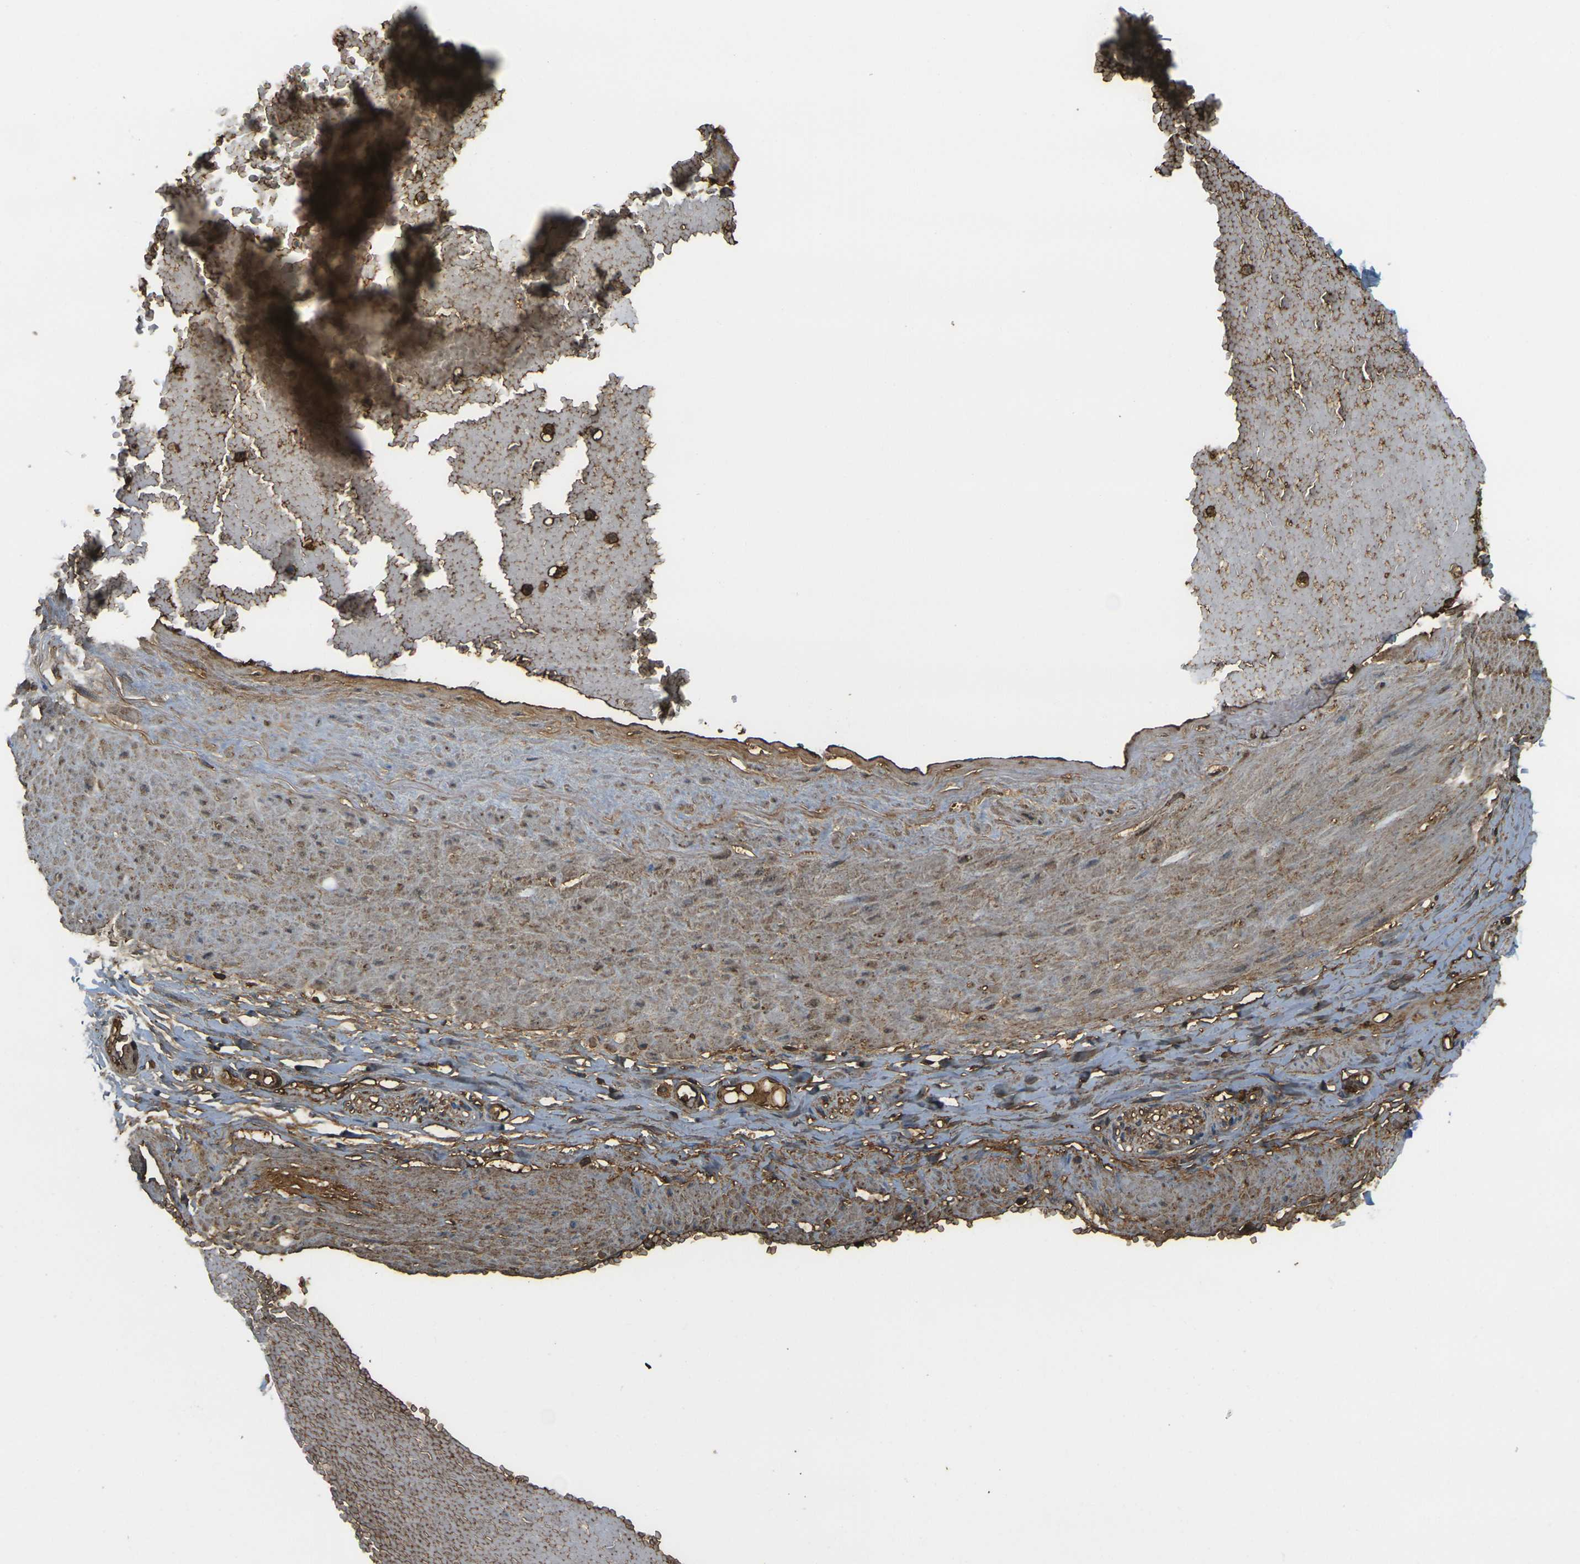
{"staining": {"intensity": "weak", "quantity": ">75%", "location": "cytoplasmic/membranous"}, "tissue": "adipose tissue", "cell_type": "Adipocytes", "image_type": "normal", "snomed": [{"axis": "morphology", "description": "Normal tissue, NOS"}, {"axis": "topography", "description": "Soft tissue"}, {"axis": "topography", "description": "Vascular tissue"}], "caption": "Weak cytoplasmic/membranous protein positivity is appreciated in approximately >75% of adipocytes in adipose tissue. (Stains: DAB in brown, nuclei in blue, Microscopy: brightfield microscopy at high magnification).", "gene": "PLCD1", "patient": {"sex": "female", "age": 35}}